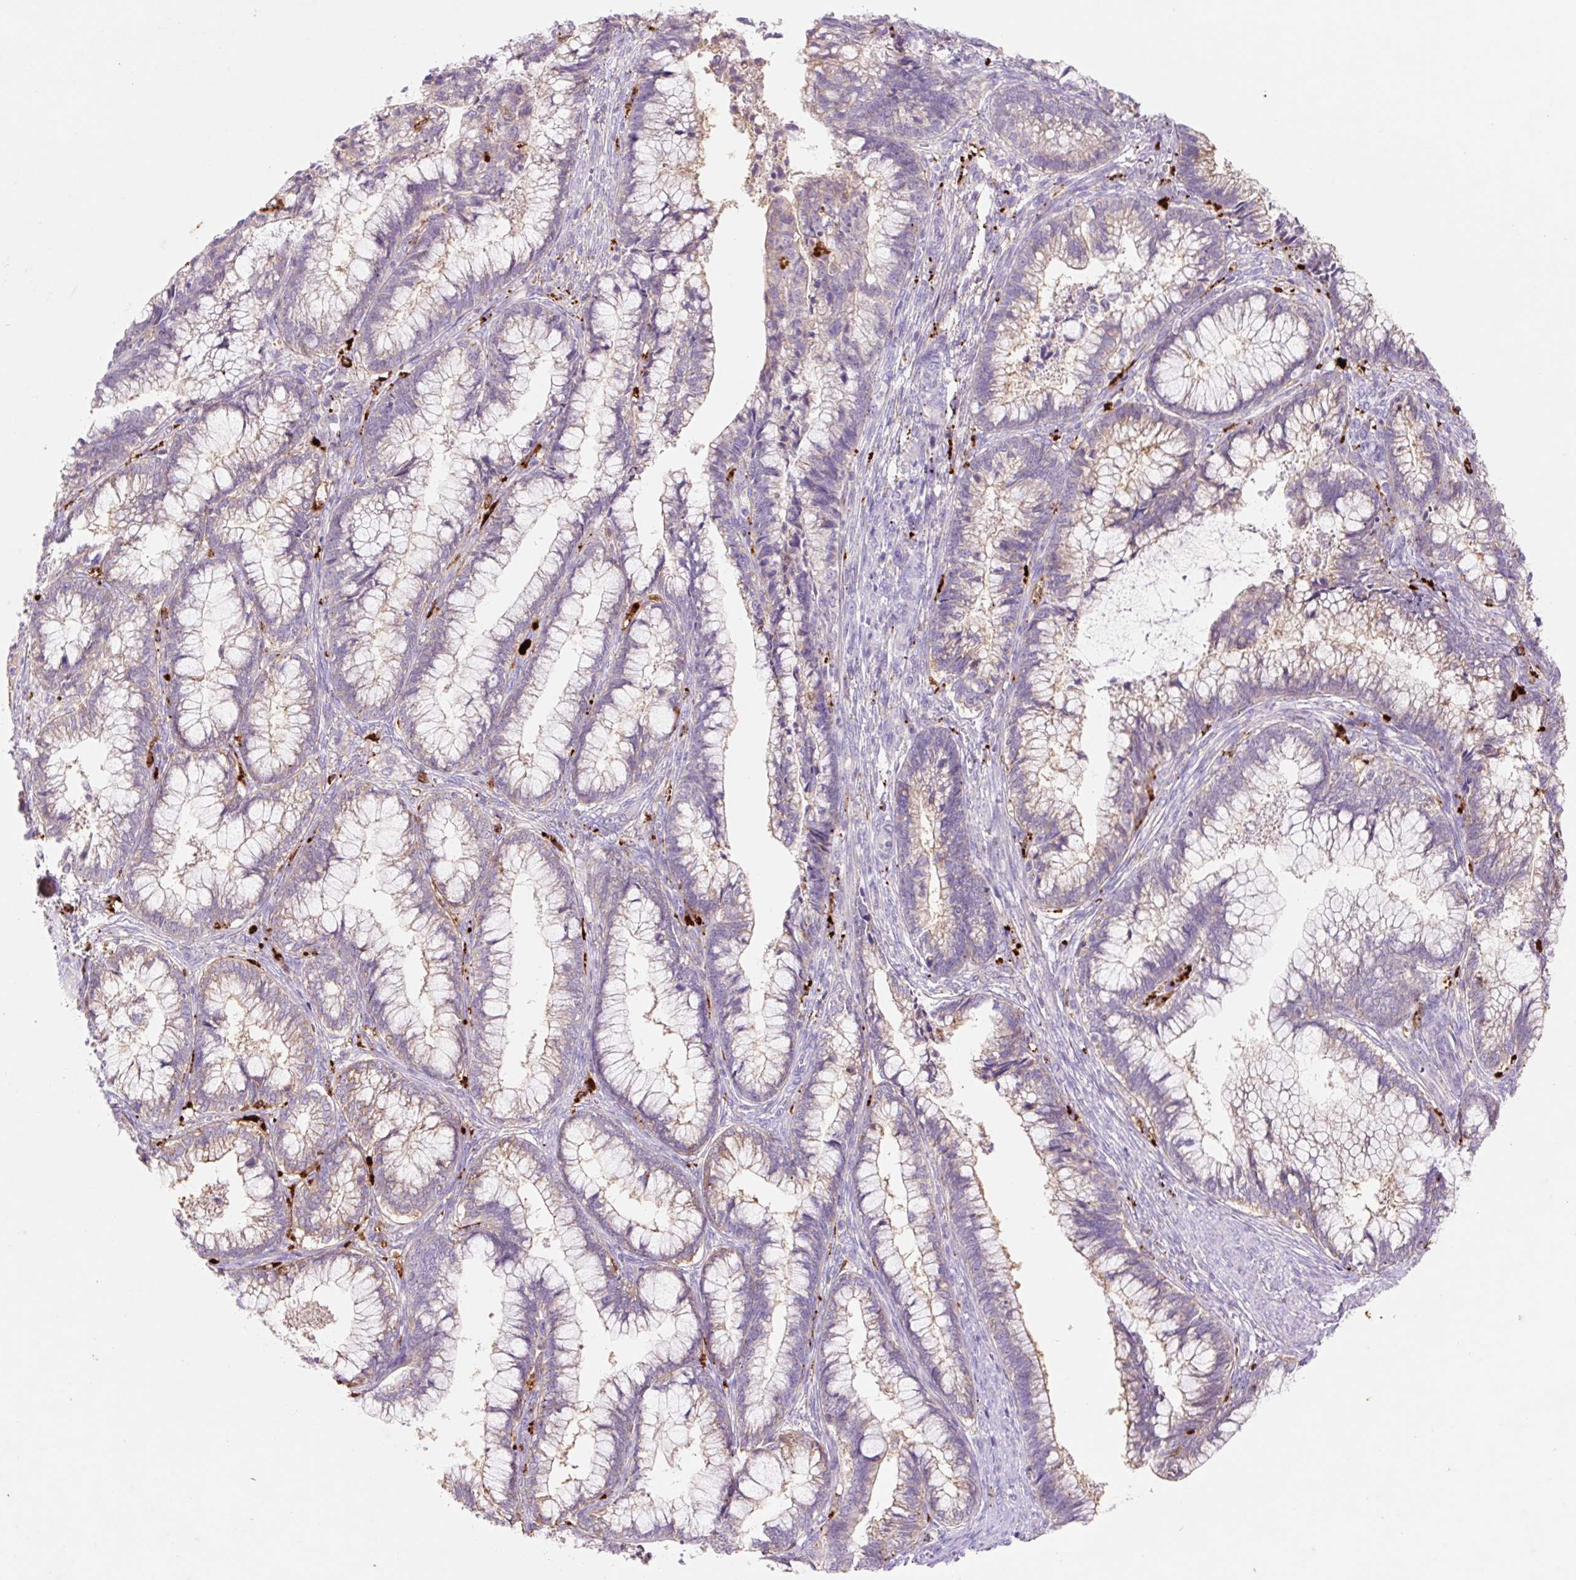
{"staining": {"intensity": "weak", "quantity": "25%-75%", "location": "cytoplasmic/membranous"}, "tissue": "cervical cancer", "cell_type": "Tumor cells", "image_type": "cancer", "snomed": [{"axis": "morphology", "description": "Adenocarcinoma, NOS"}, {"axis": "topography", "description": "Cervix"}], "caption": "About 25%-75% of tumor cells in cervical adenocarcinoma display weak cytoplasmic/membranous protein positivity as visualized by brown immunohistochemical staining.", "gene": "HEXA", "patient": {"sex": "female", "age": 44}}